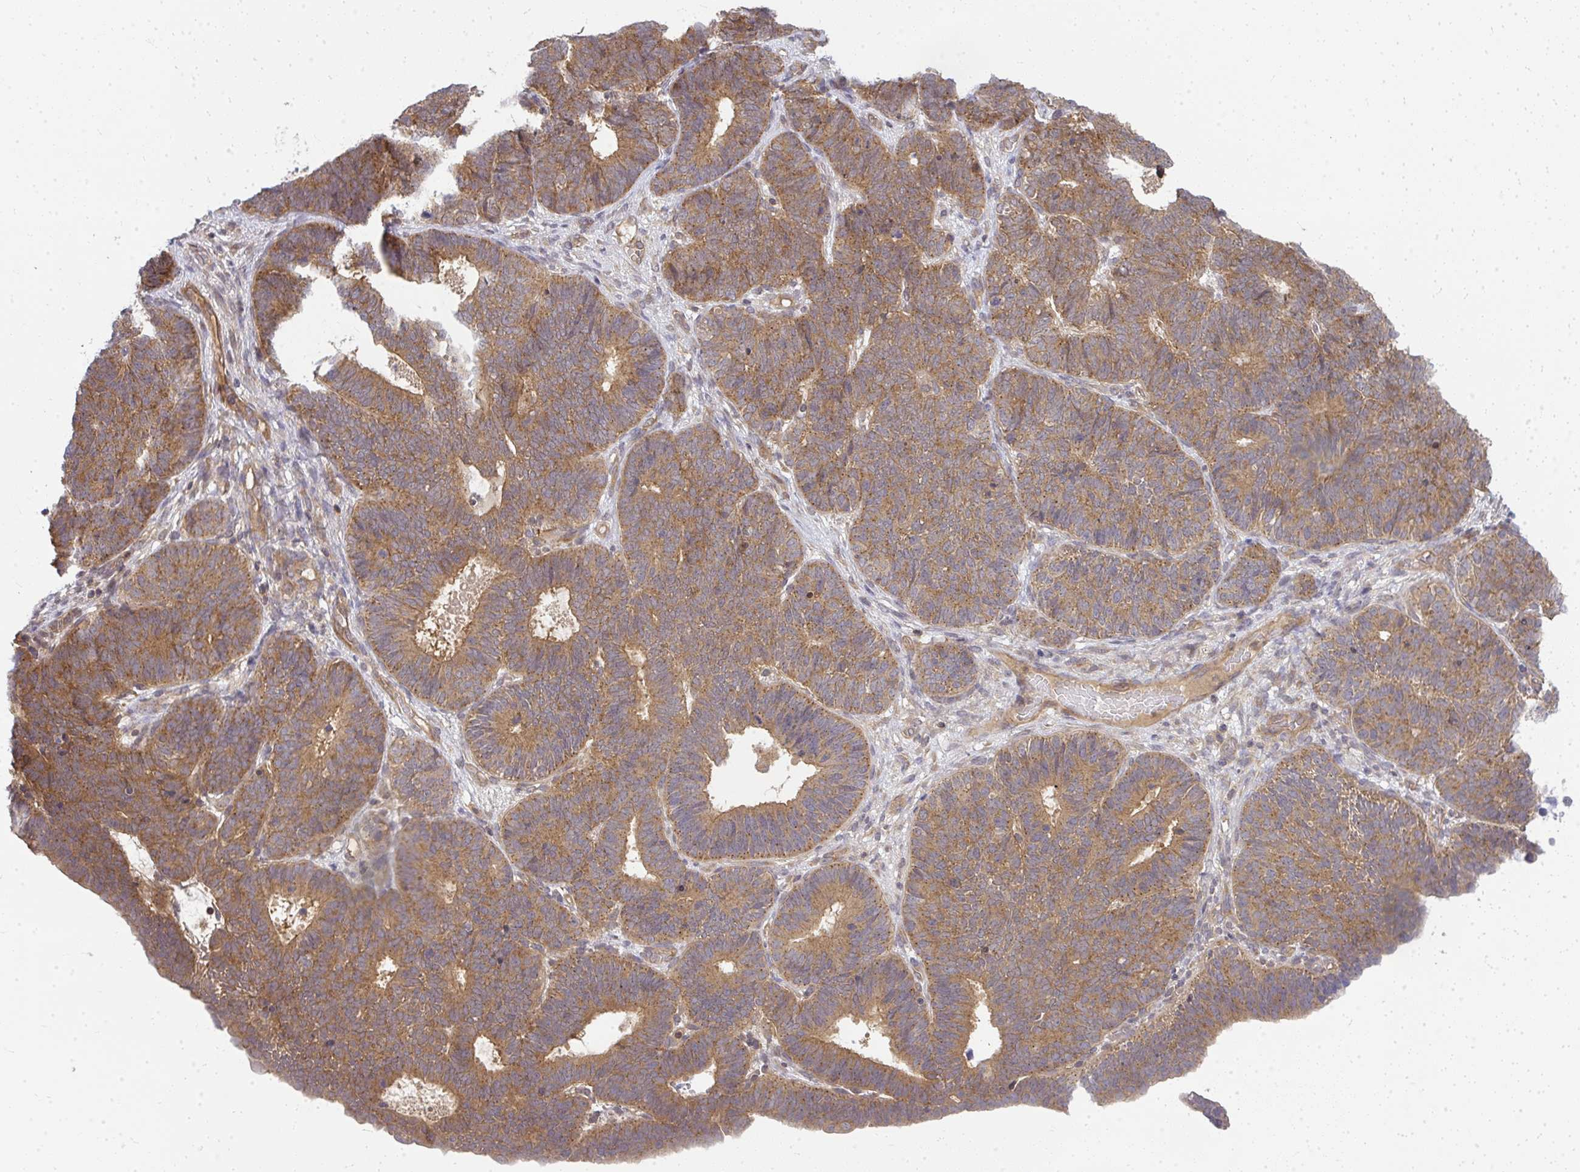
{"staining": {"intensity": "moderate", "quantity": ">75%", "location": "cytoplasmic/membranous"}, "tissue": "endometrial cancer", "cell_type": "Tumor cells", "image_type": "cancer", "snomed": [{"axis": "morphology", "description": "Adenocarcinoma, NOS"}, {"axis": "topography", "description": "Endometrium"}], "caption": "Endometrial adenocarcinoma was stained to show a protein in brown. There is medium levels of moderate cytoplasmic/membranous positivity in about >75% of tumor cells. (Brightfield microscopy of DAB IHC at high magnification).", "gene": "HDHD2", "patient": {"sex": "female", "age": 70}}